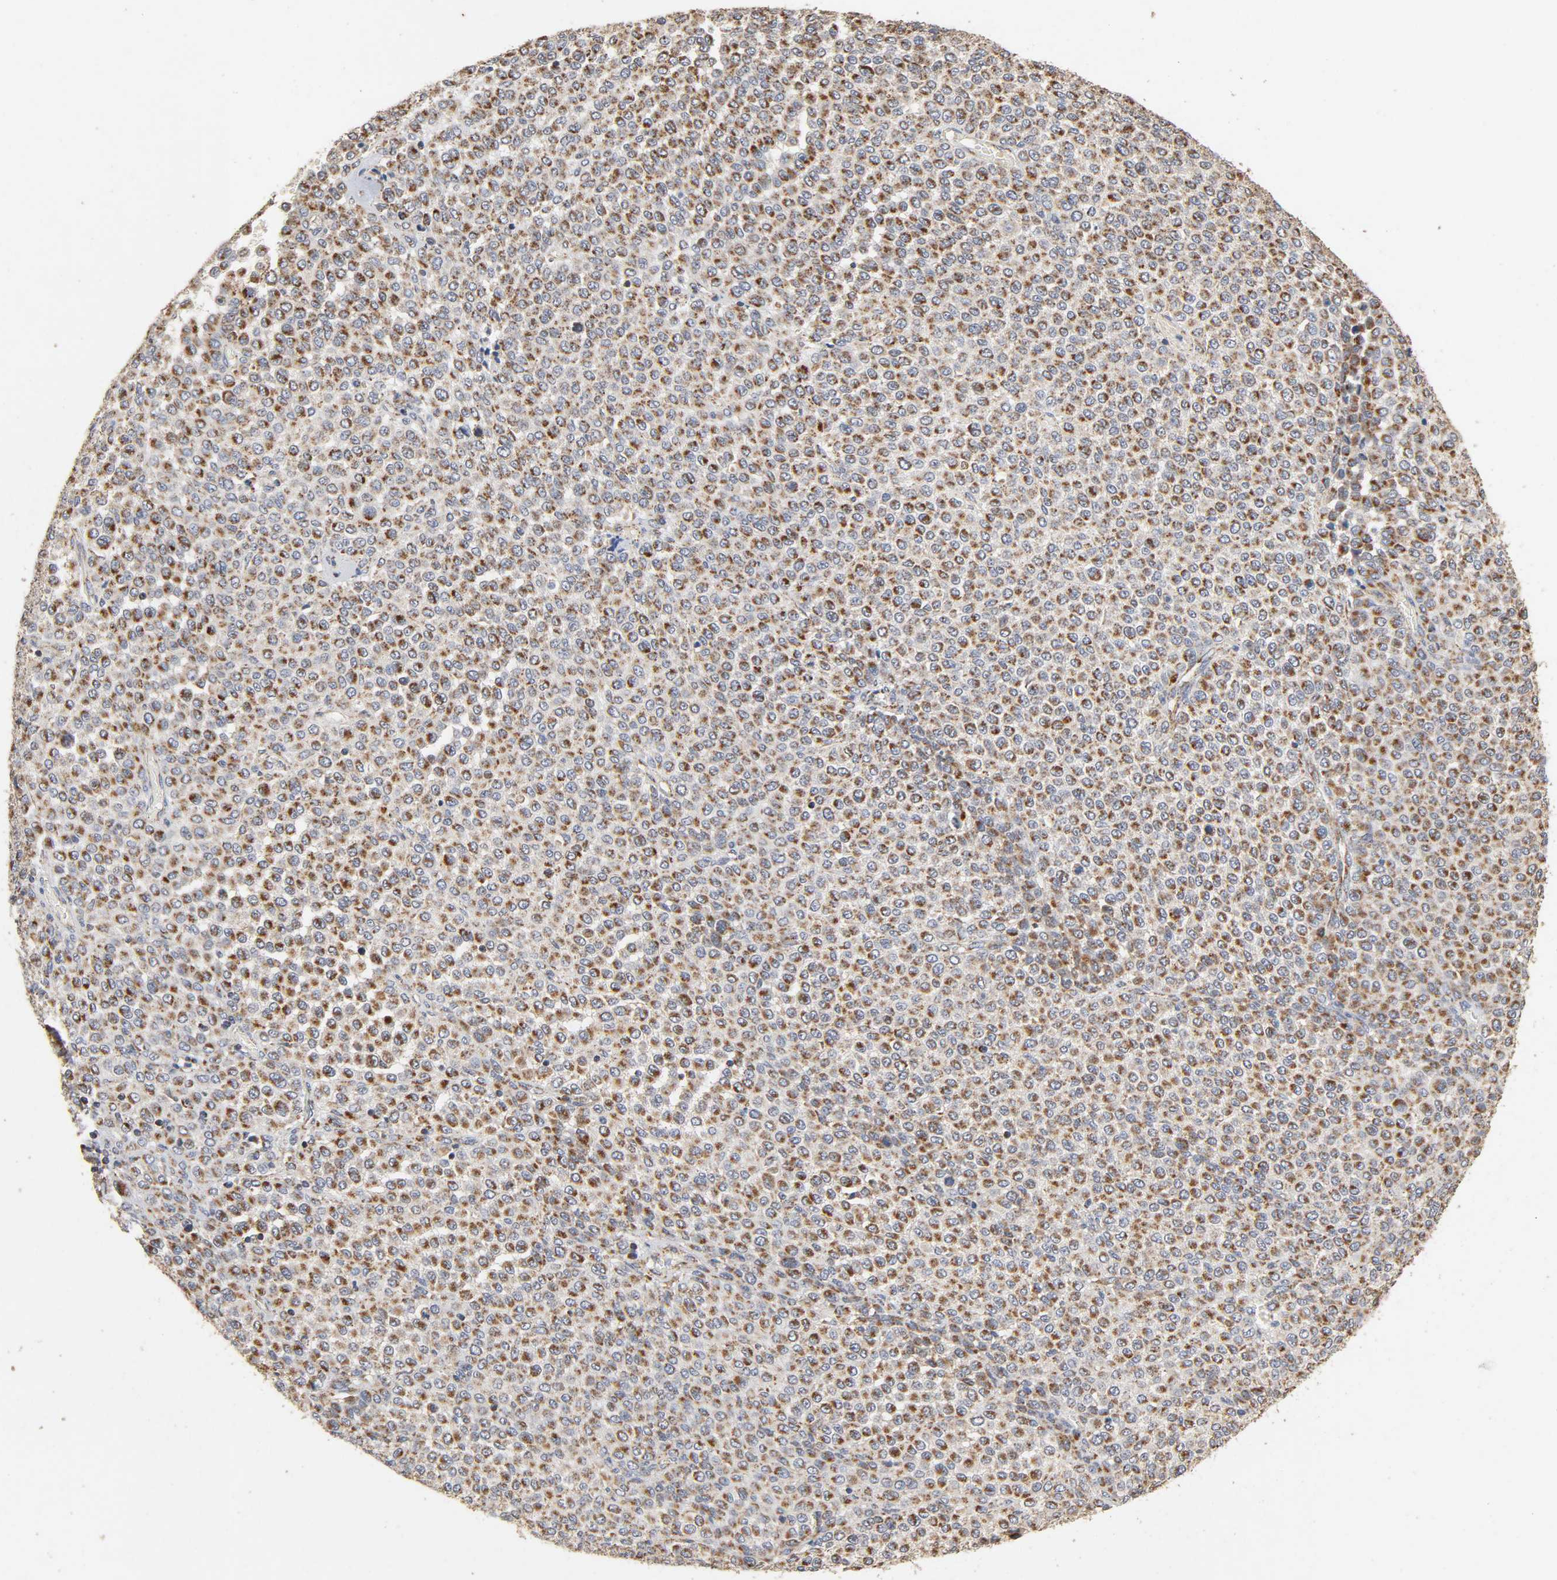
{"staining": {"intensity": "moderate", "quantity": ">75%", "location": "cytoplasmic/membranous"}, "tissue": "melanoma", "cell_type": "Tumor cells", "image_type": "cancer", "snomed": [{"axis": "morphology", "description": "Malignant melanoma, Metastatic site"}, {"axis": "topography", "description": "Pancreas"}], "caption": "The photomicrograph reveals staining of malignant melanoma (metastatic site), revealing moderate cytoplasmic/membranous protein staining (brown color) within tumor cells.", "gene": "NDUFS3", "patient": {"sex": "female", "age": 30}}